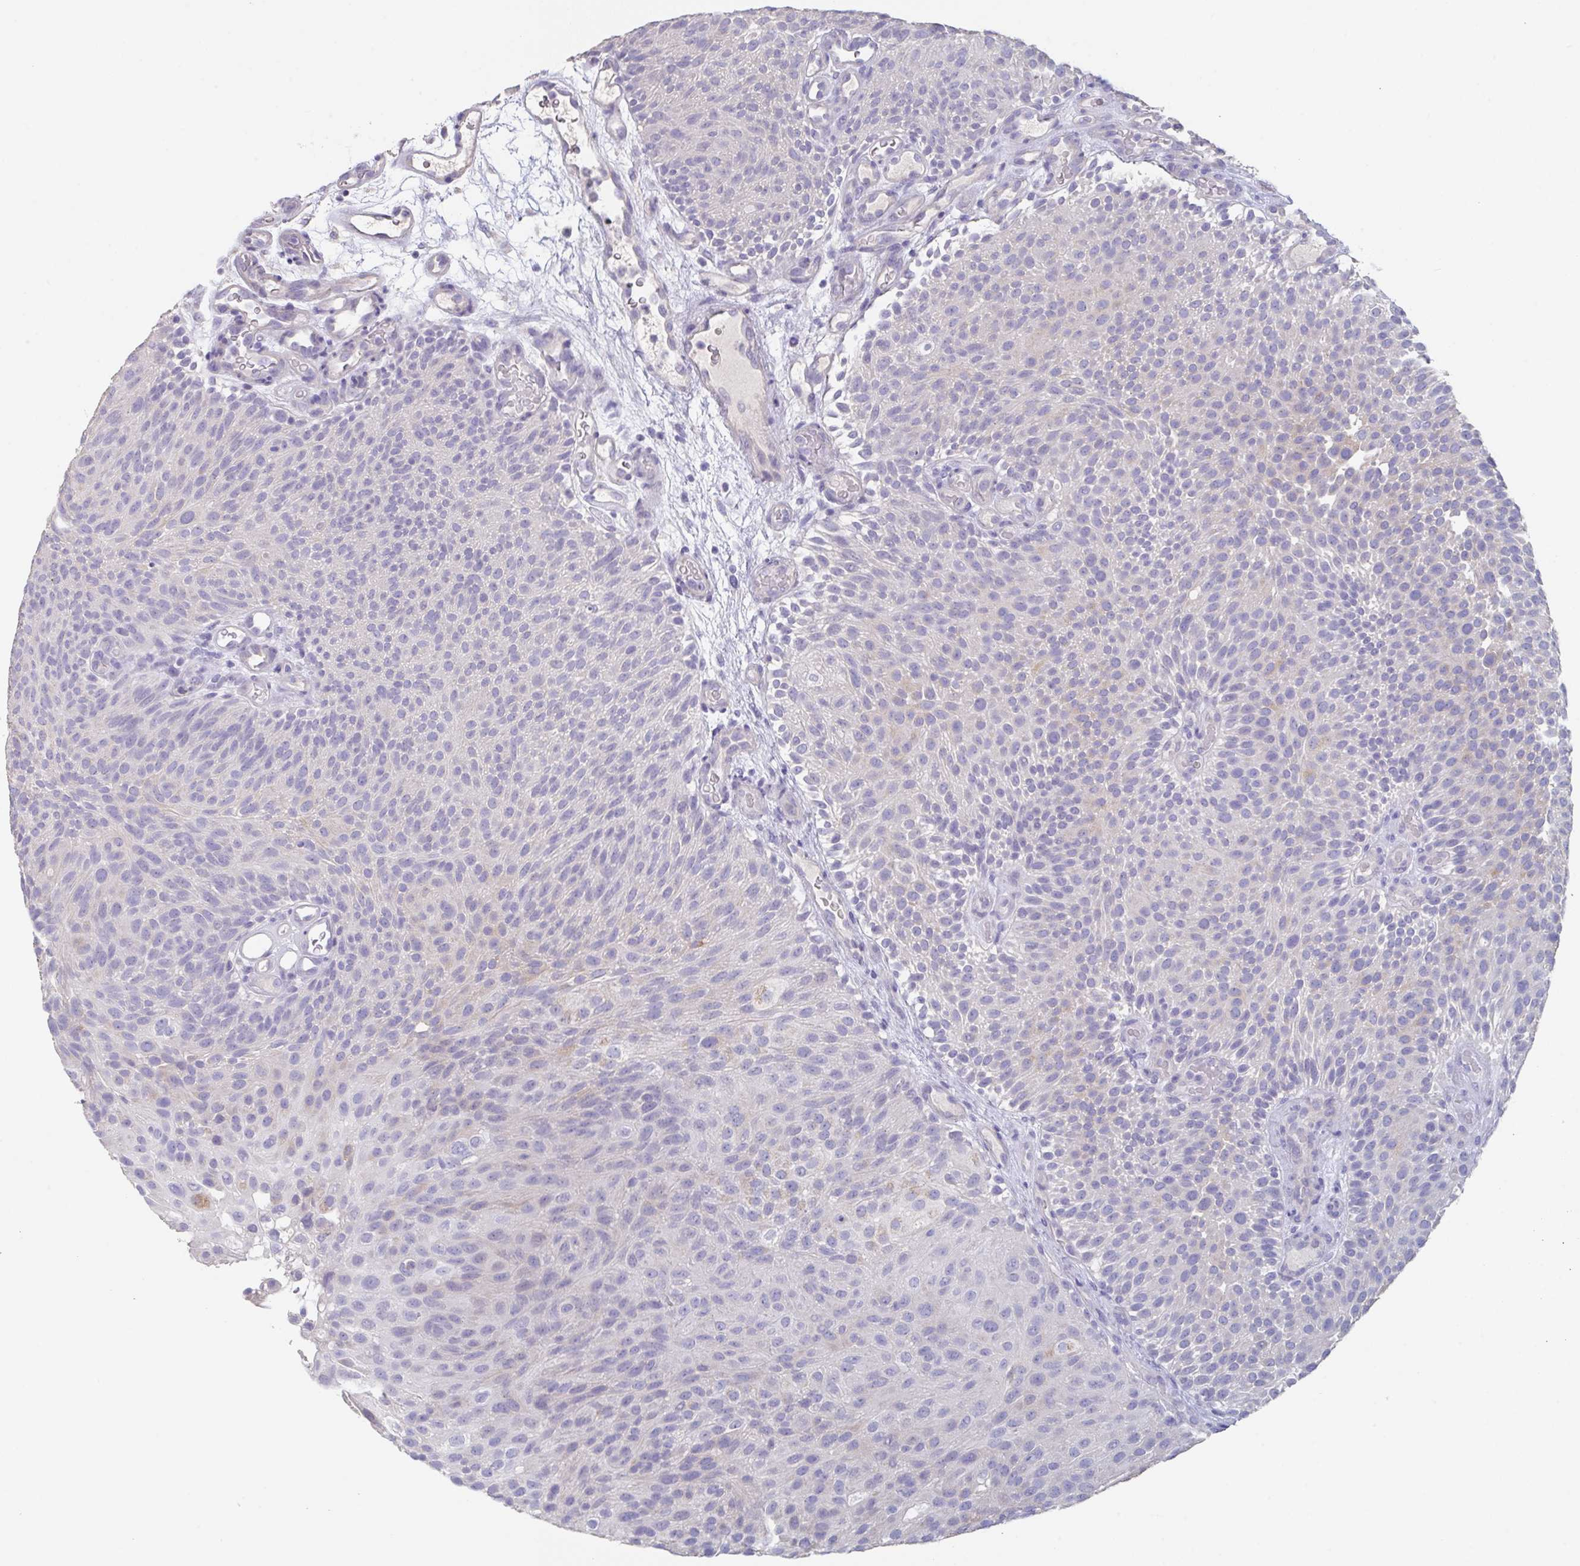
{"staining": {"intensity": "negative", "quantity": "none", "location": "none"}, "tissue": "urothelial cancer", "cell_type": "Tumor cells", "image_type": "cancer", "snomed": [{"axis": "morphology", "description": "Urothelial carcinoma, Low grade"}, {"axis": "topography", "description": "Urinary bladder"}], "caption": "Image shows no protein staining in tumor cells of low-grade urothelial carcinoma tissue.", "gene": "SLC44A4", "patient": {"sex": "male", "age": 78}}